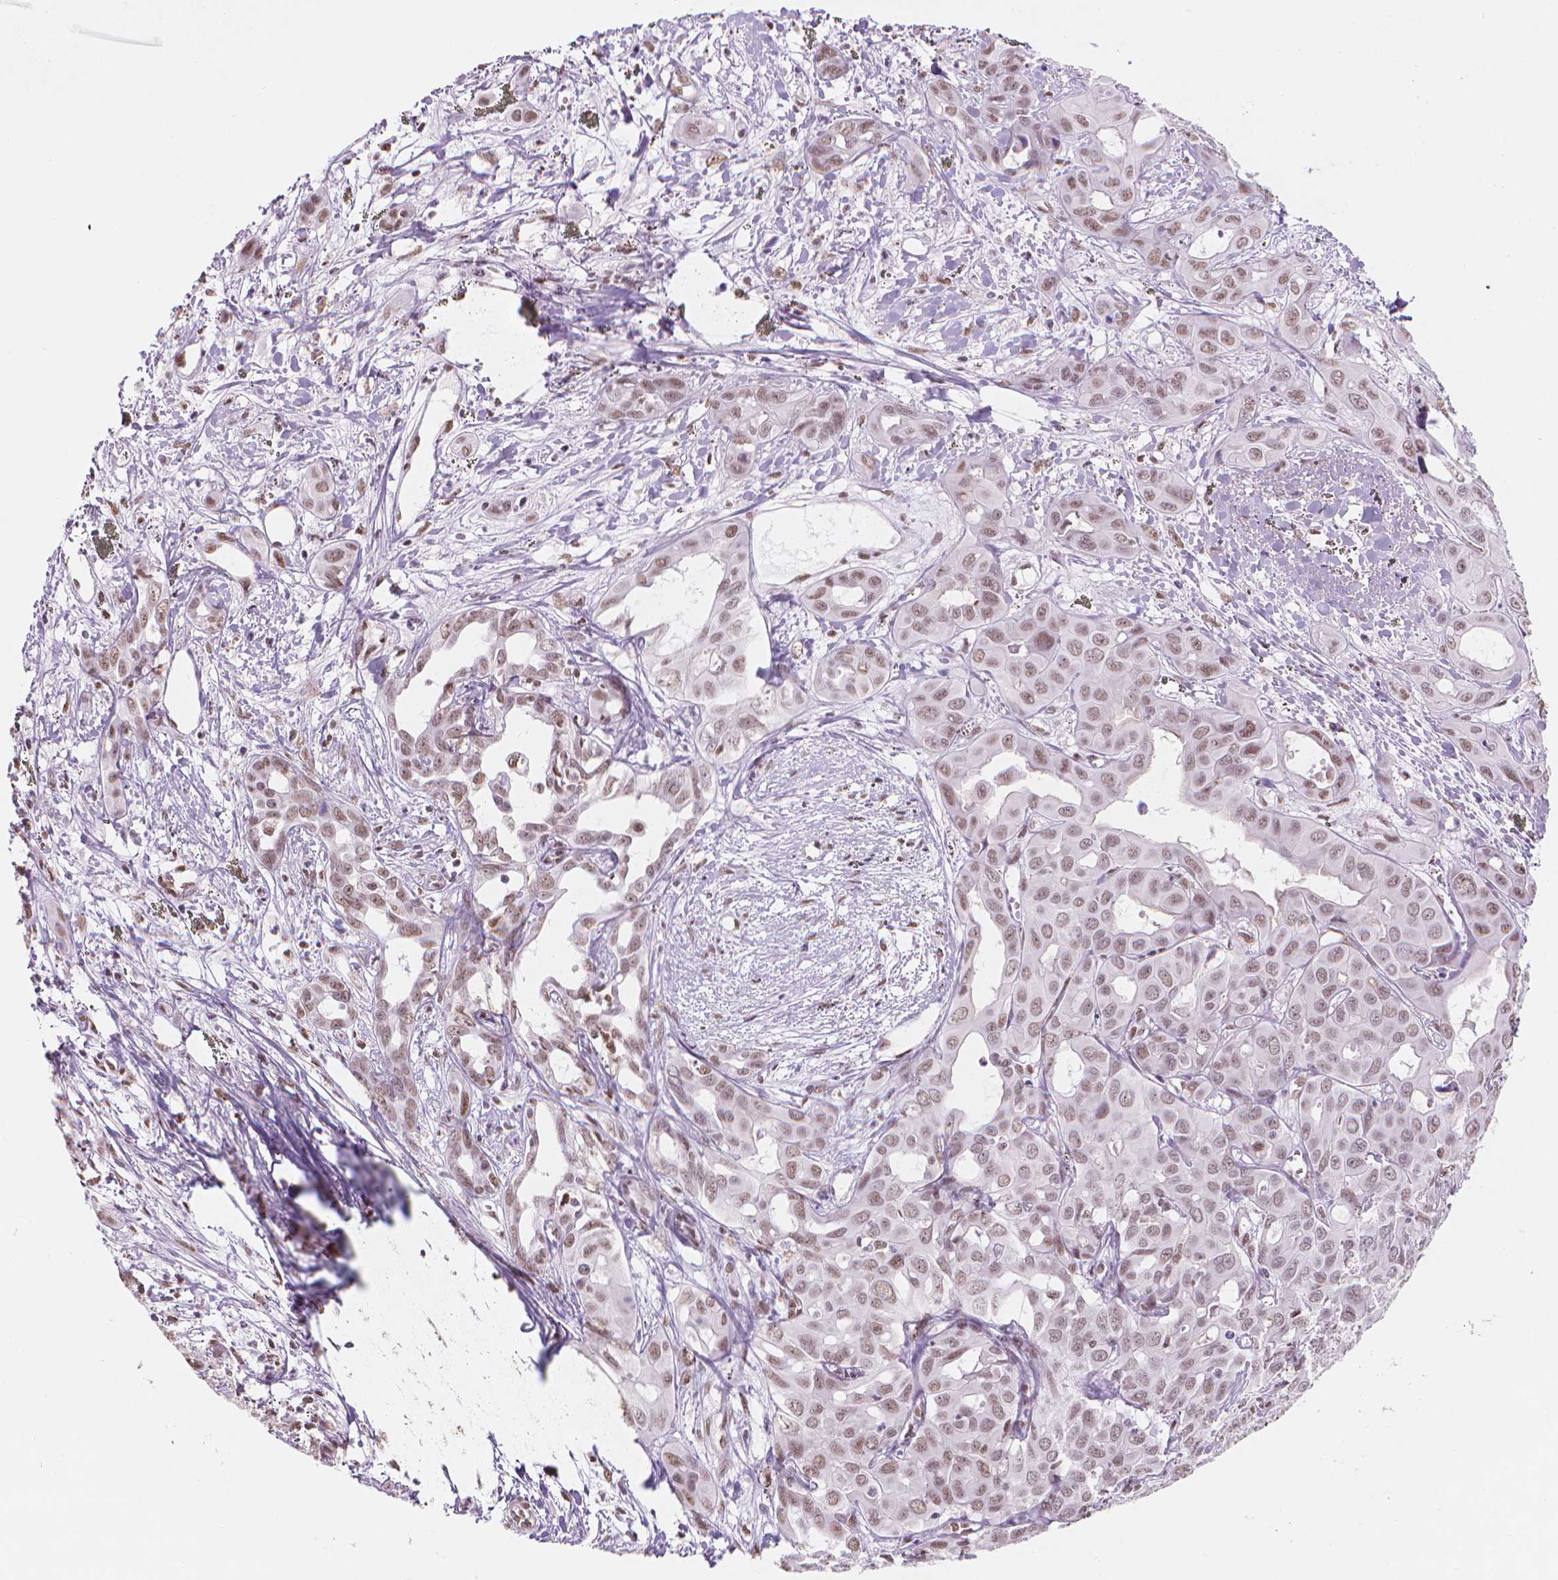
{"staining": {"intensity": "weak", "quantity": ">75%", "location": "nuclear"}, "tissue": "liver cancer", "cell_type": "Tumor cells", "image_type": "cancer", "snomed": [{"axis": "morphology", "description": "Cholangiocarcinoma"}, {"axis": "topography", "description": "Liver"}], "caption": "Immunohistochemistry of human liver cancer (cholangiocarcinoma) reveals low levels of weak nuclear expression in approximately >75% of tumor cells. The staining was performed using DAB (3,3'-diaminobenzidine), with brown indicating positive protein expression. Nuclei are stained blue with hematoxylin.", "gene": "PIAS2", "patient": {"sex": "female", "age": 60}}